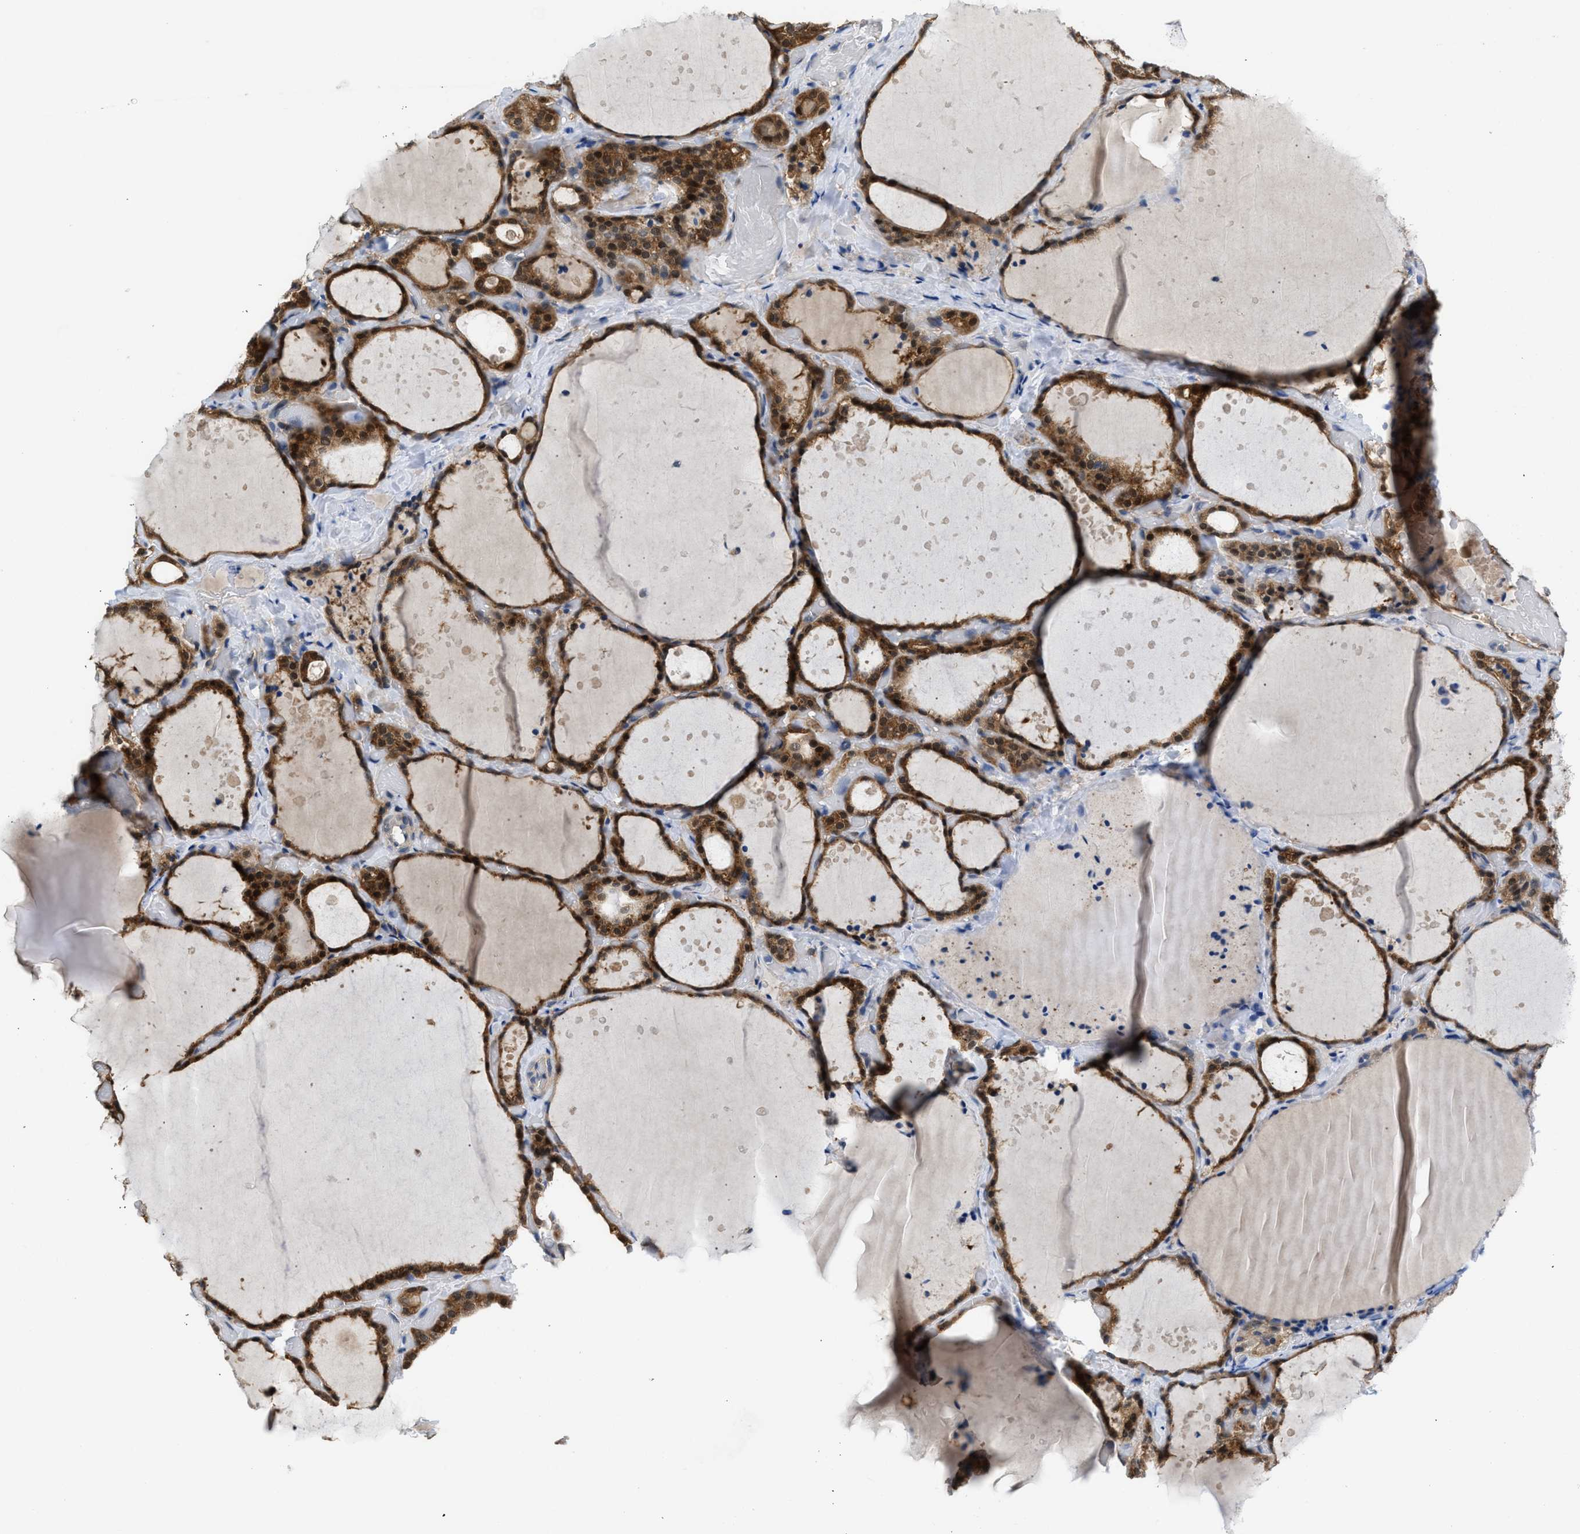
{"staining": {"intensity": "strong", "quantity": ">75%", "location": "cytoplasmic/membranous,nuclear"}, "tissue": "thyroid gland", "cell_type": "Glandular cells", "image_type": "normal", "snomed": [{"axis": "morphology", "description": "Normal tissue, NOS"}, {"axis": "topography", "description": "Thyroid gland"}], "caption": "Immunohistochemistry (IHC) of unremarkable thyroid gland exhibits high levels of strong cytoplasmic/membranous,nuclear staining in approximately >75% of glandular cells. (Brightfield microscopy of DAB IHC at high magnification).", "gene": "CBR1", "patient": {"sex": "female", "age": 44}}